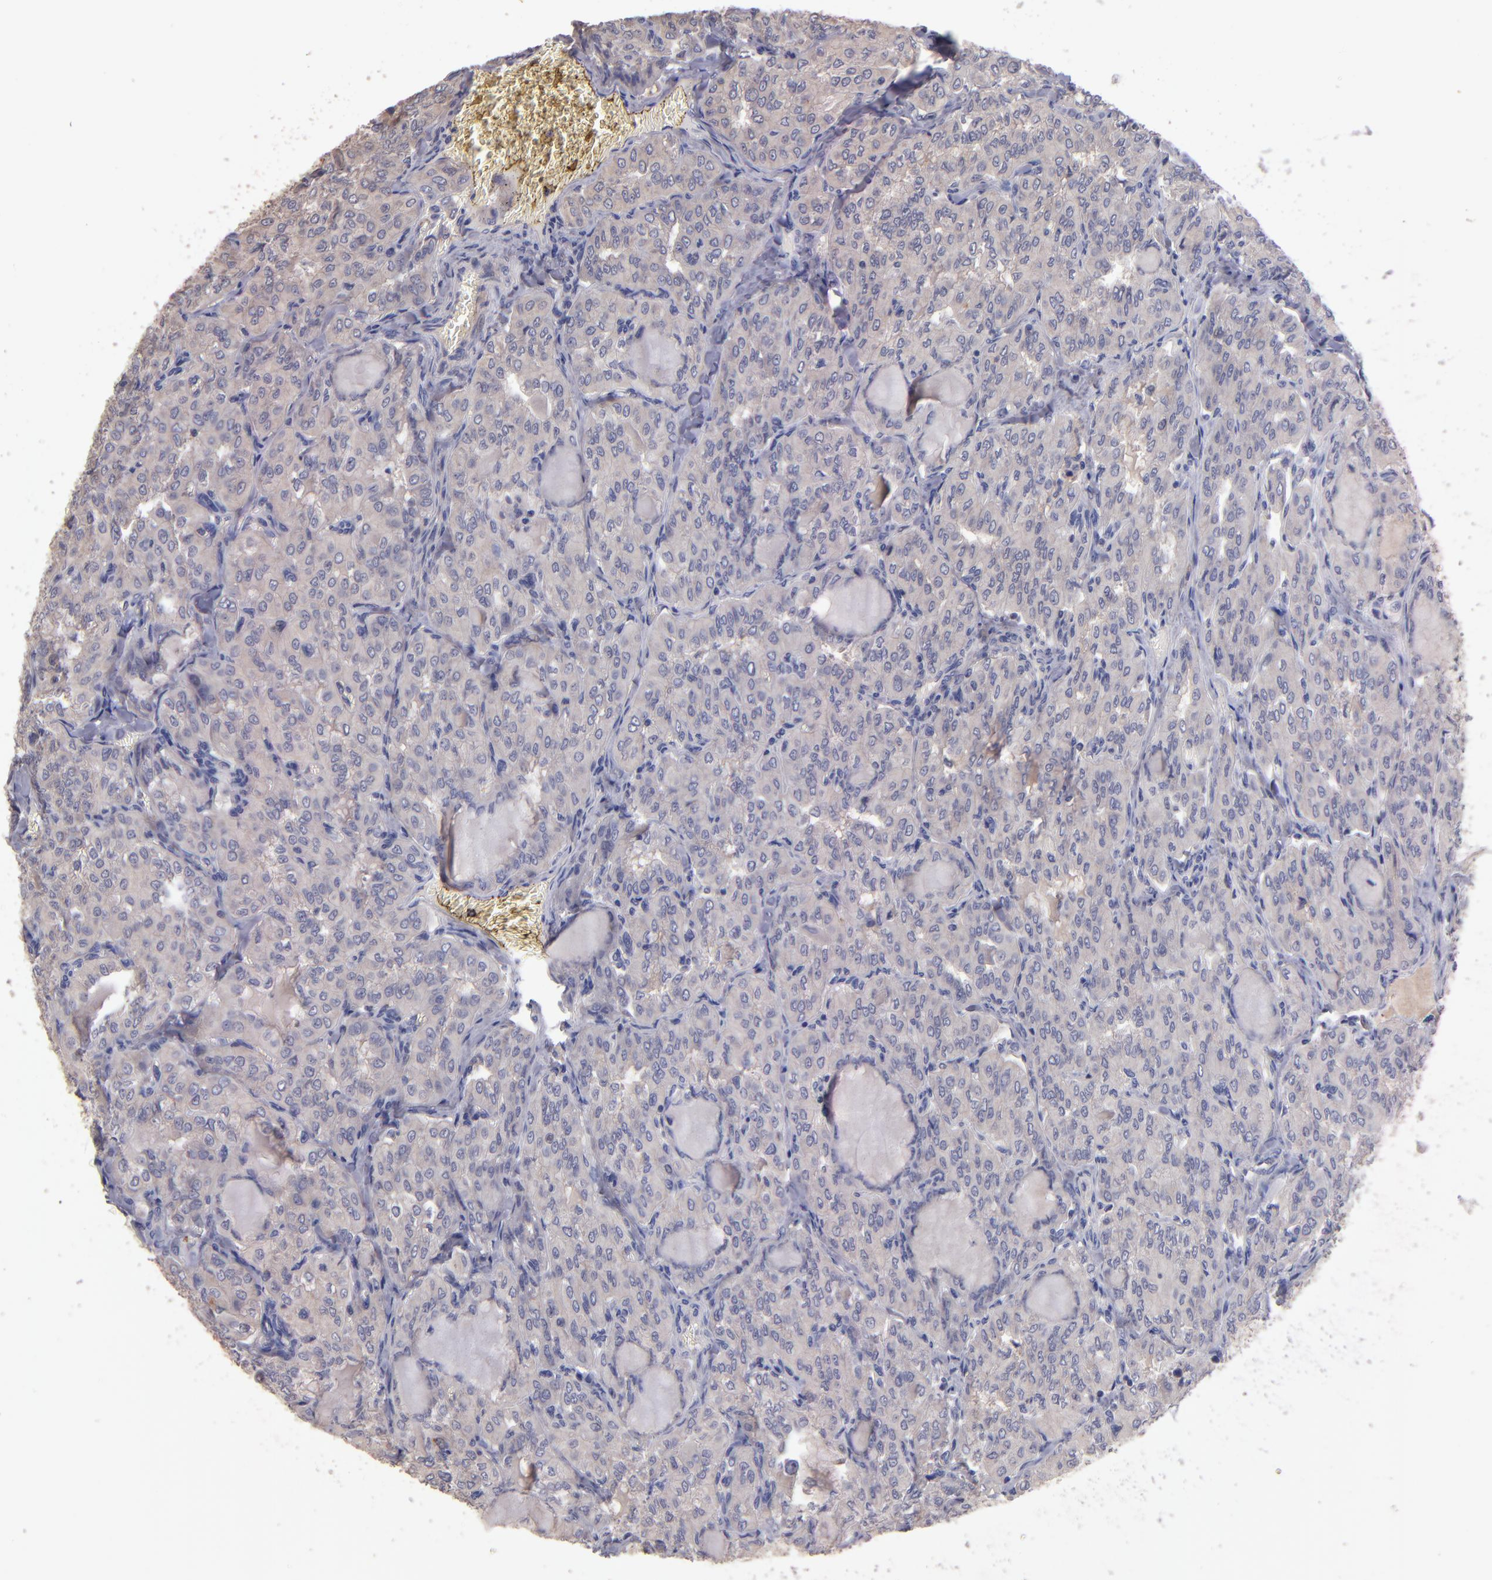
{"staining": {"intensity": "negative", "quantity": "none", "location": "none"}, "tissue": "thyroid cancer", "cell_type": "Tumor cells", "image_type": "cancer", "snomed": [{"axis": "morphology", "description": "Papillary adenocarcinoma, NOS"}, {"axis": "topography", "description": "Thyroid gland"}], "caption": "There is no significant staining in tumor cells of papillary adenocarcinoma (thyroid).", "gene": "GNAZ", "patient": {"sex": "male", "age": 20}}